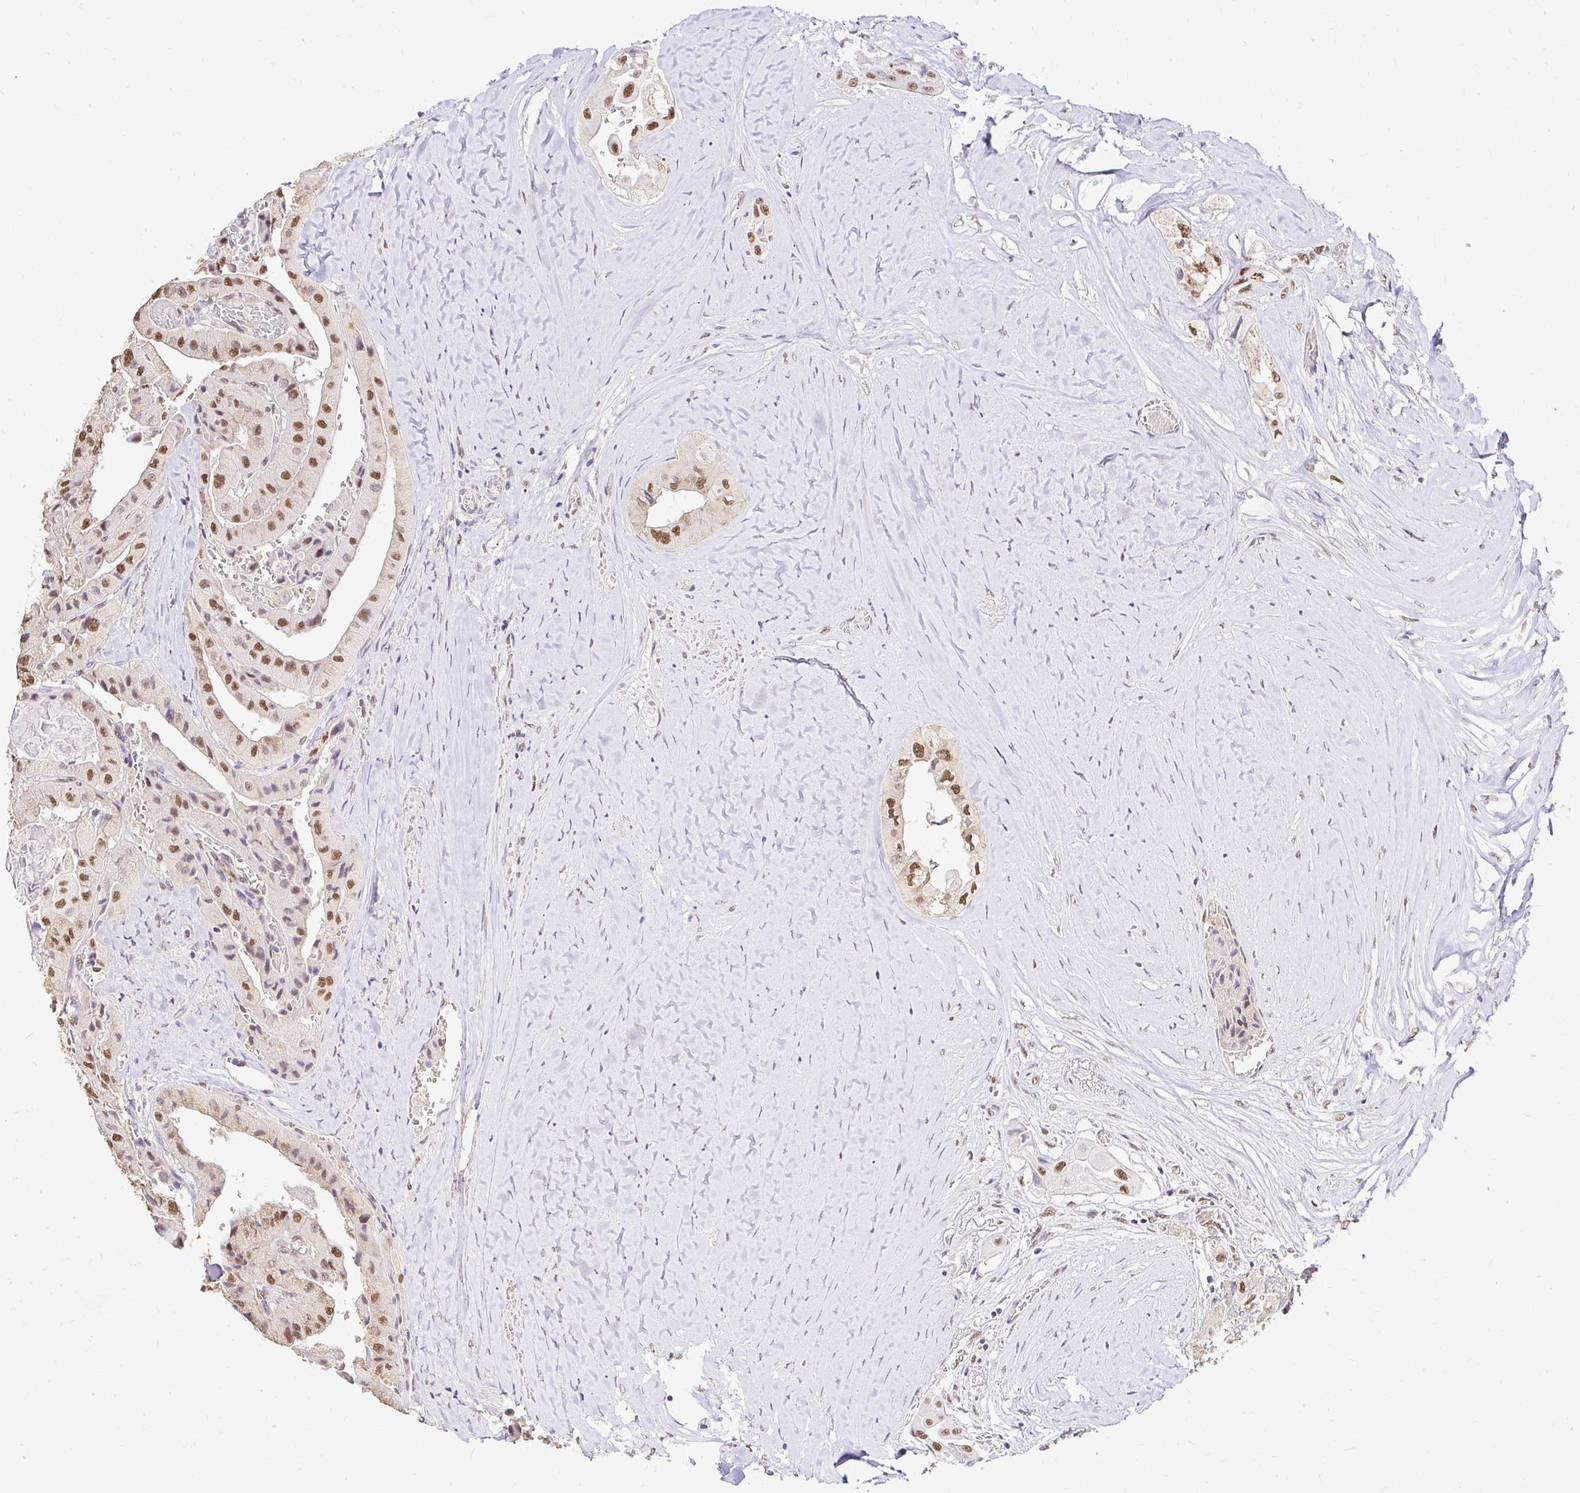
{"staining": {"intensity": "moderate", "quantity": ">75%", "location": "nuclear"}, "tissue": "thyroid cancer", "cell_type": "Tumor cells", "image_type": "cancer", "snomed": [{"axis": "morphology", "description": "Normal tissue, NOS"}, {"axis": "morphology", "description": "Papillary adenocarcinoma, NOS"}, {"axis": "topography", "description": "Thyroid gland"}], "caption": "High-magnification brightfield microscopy of thyroid papillary adenocarcinoma stained with DAB (brown) and counterstained with hematoxylin (blue). tumor cells exhibit moderate nuclear expression is seen in approximately>75% of cells. The staining was performed using DAB (3,3'-diaminobenzidine), with brown indicating positive protein expression. Nuclei are stained blue with hematoxylin.", "gene": "RIMS4", "patient": {"sex": "female", "age": 59}}